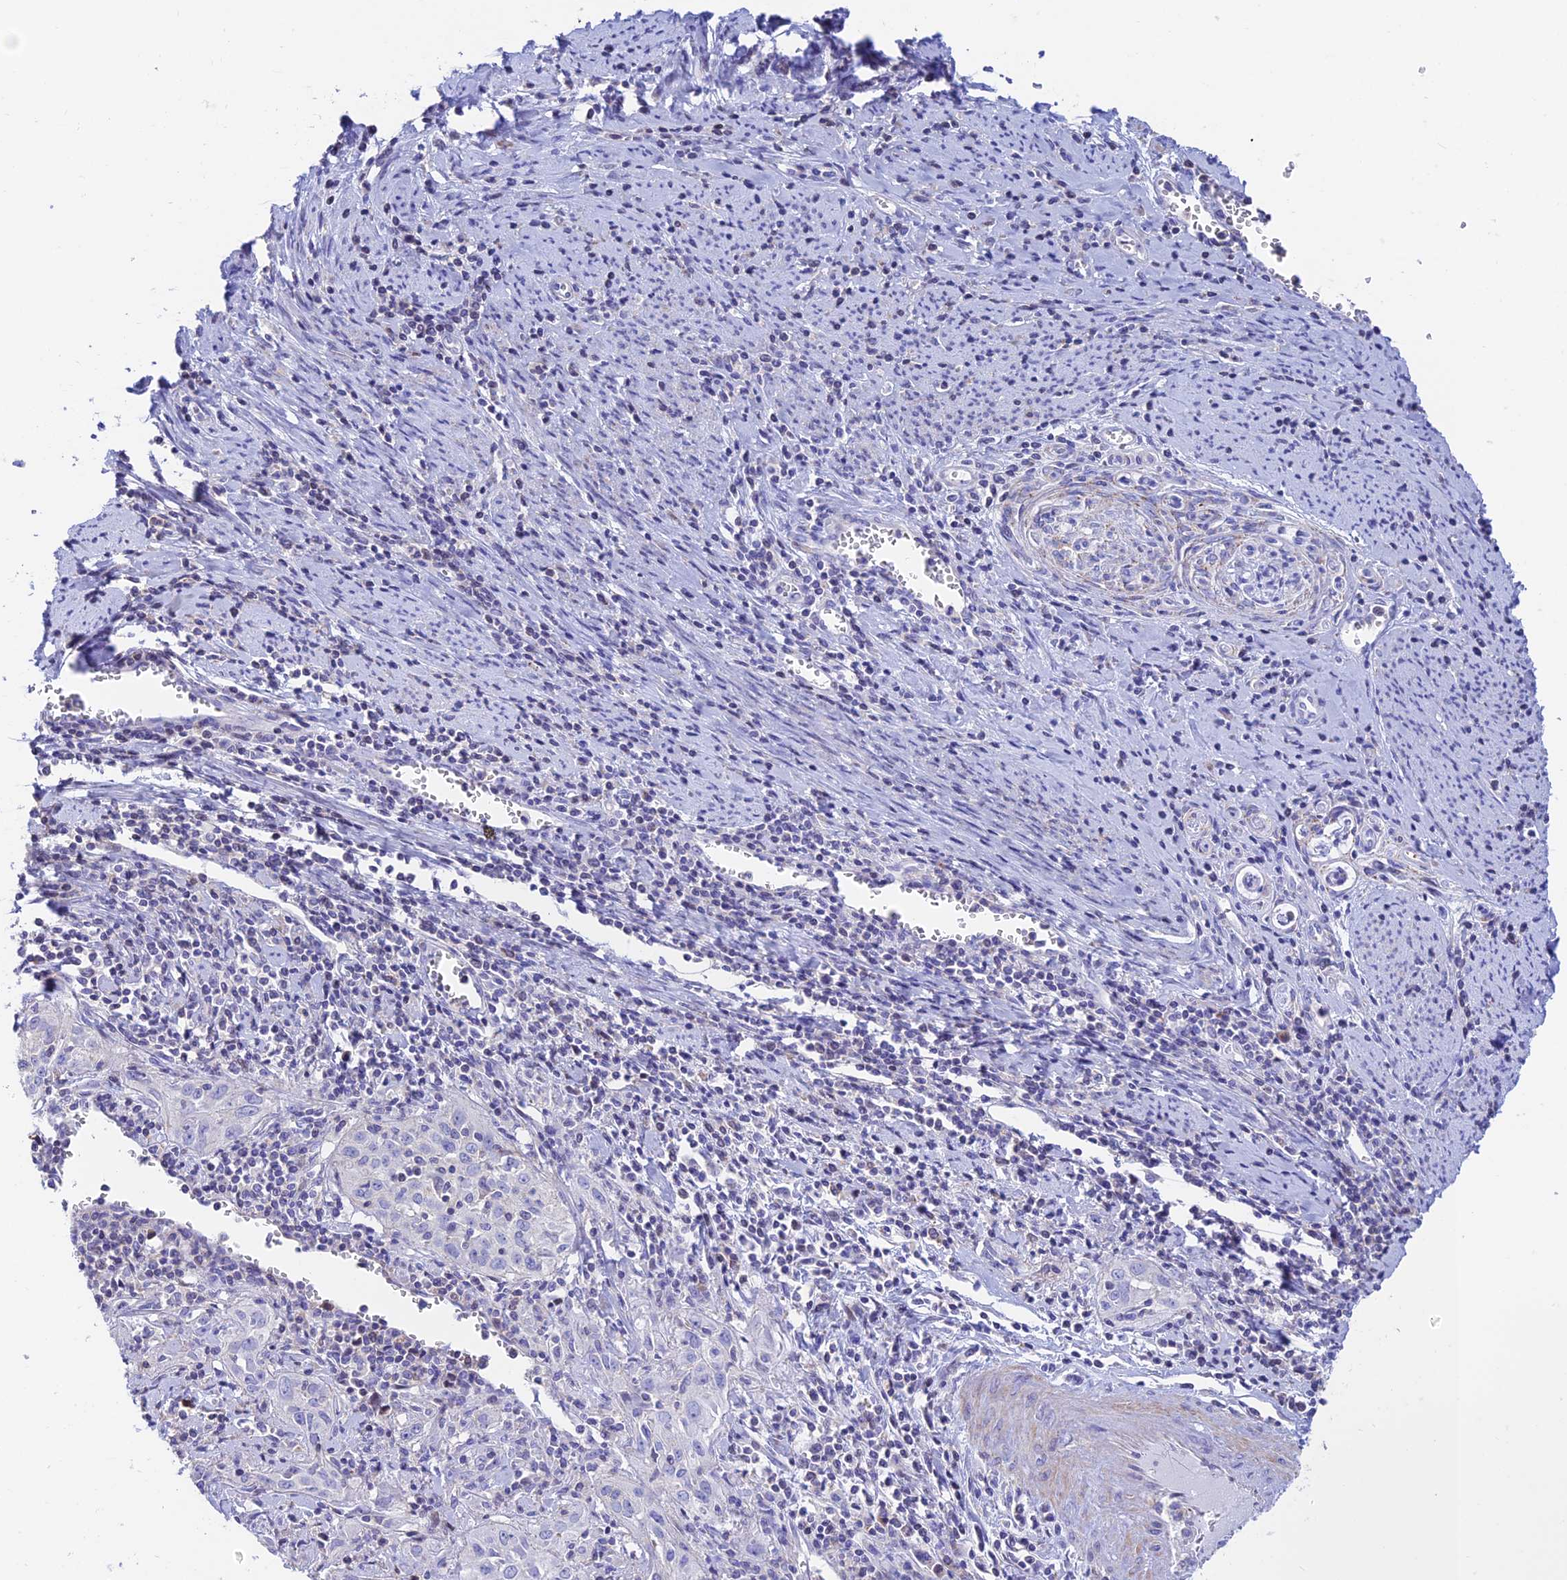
{"staining": {"intensity": "negative", "quantity": "none", "location": "none"}, "tissue": "cervical cancer", "cell_type": "Tumor cells", "image_type": "cancer", "snomed": [{"axis": "morphology", "description": "Squamous cell carcinoma, NOS"}, {"axis": "topography", "description": "Cervix"}], "caption": "Cervical cancer (squamous cell carcinoma) stained for a protein using IHC exhibits no expression tumor cells.", "gene": "PRIM1", "patient": {"sex": "female", "age": 57}}